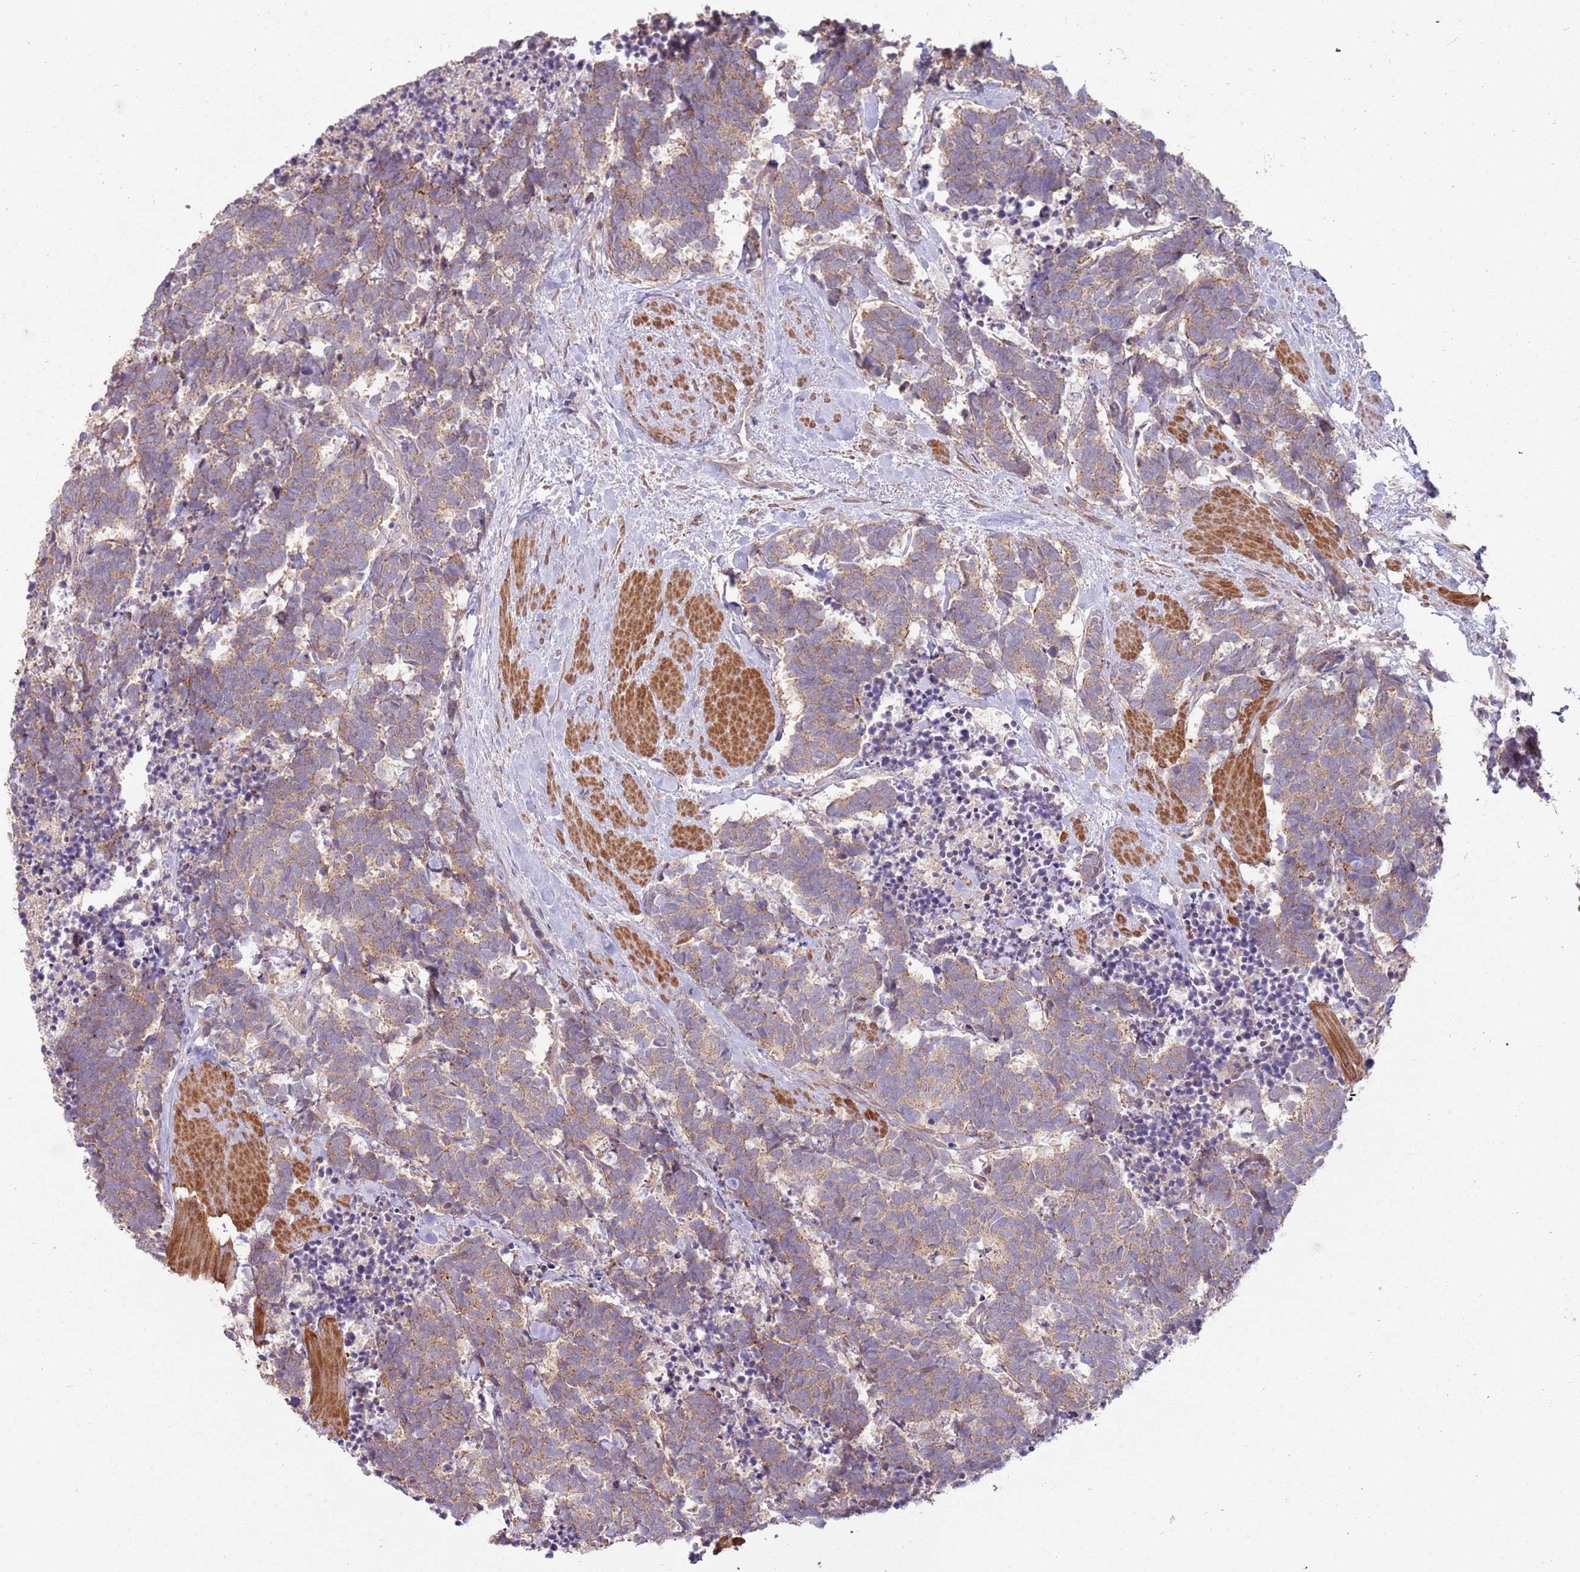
{"staining": {"intensity": "weak", "quantity": ">75%", "location": "cytoplasmic/membranous"}, "tissue": "carcinoid", "cell_type": "Tumor cells", "image_type": "cancer", "snomed": [{"axis": "morphology", "description": "Carcinoma, NOS"}, {"axis": "morphology", "description": "Carcinoid, malignant, NOS"}, {"axis": "topography", "description": "Prostate"}], "caption": "Immunohistochemical staining of carcinoid displays low levels of weak cytoplasmic/membranous protein staining in about >75% of tumor cells.", "gene": "SPATA31D1", "patient": {"sex": "male", "age": 57}}